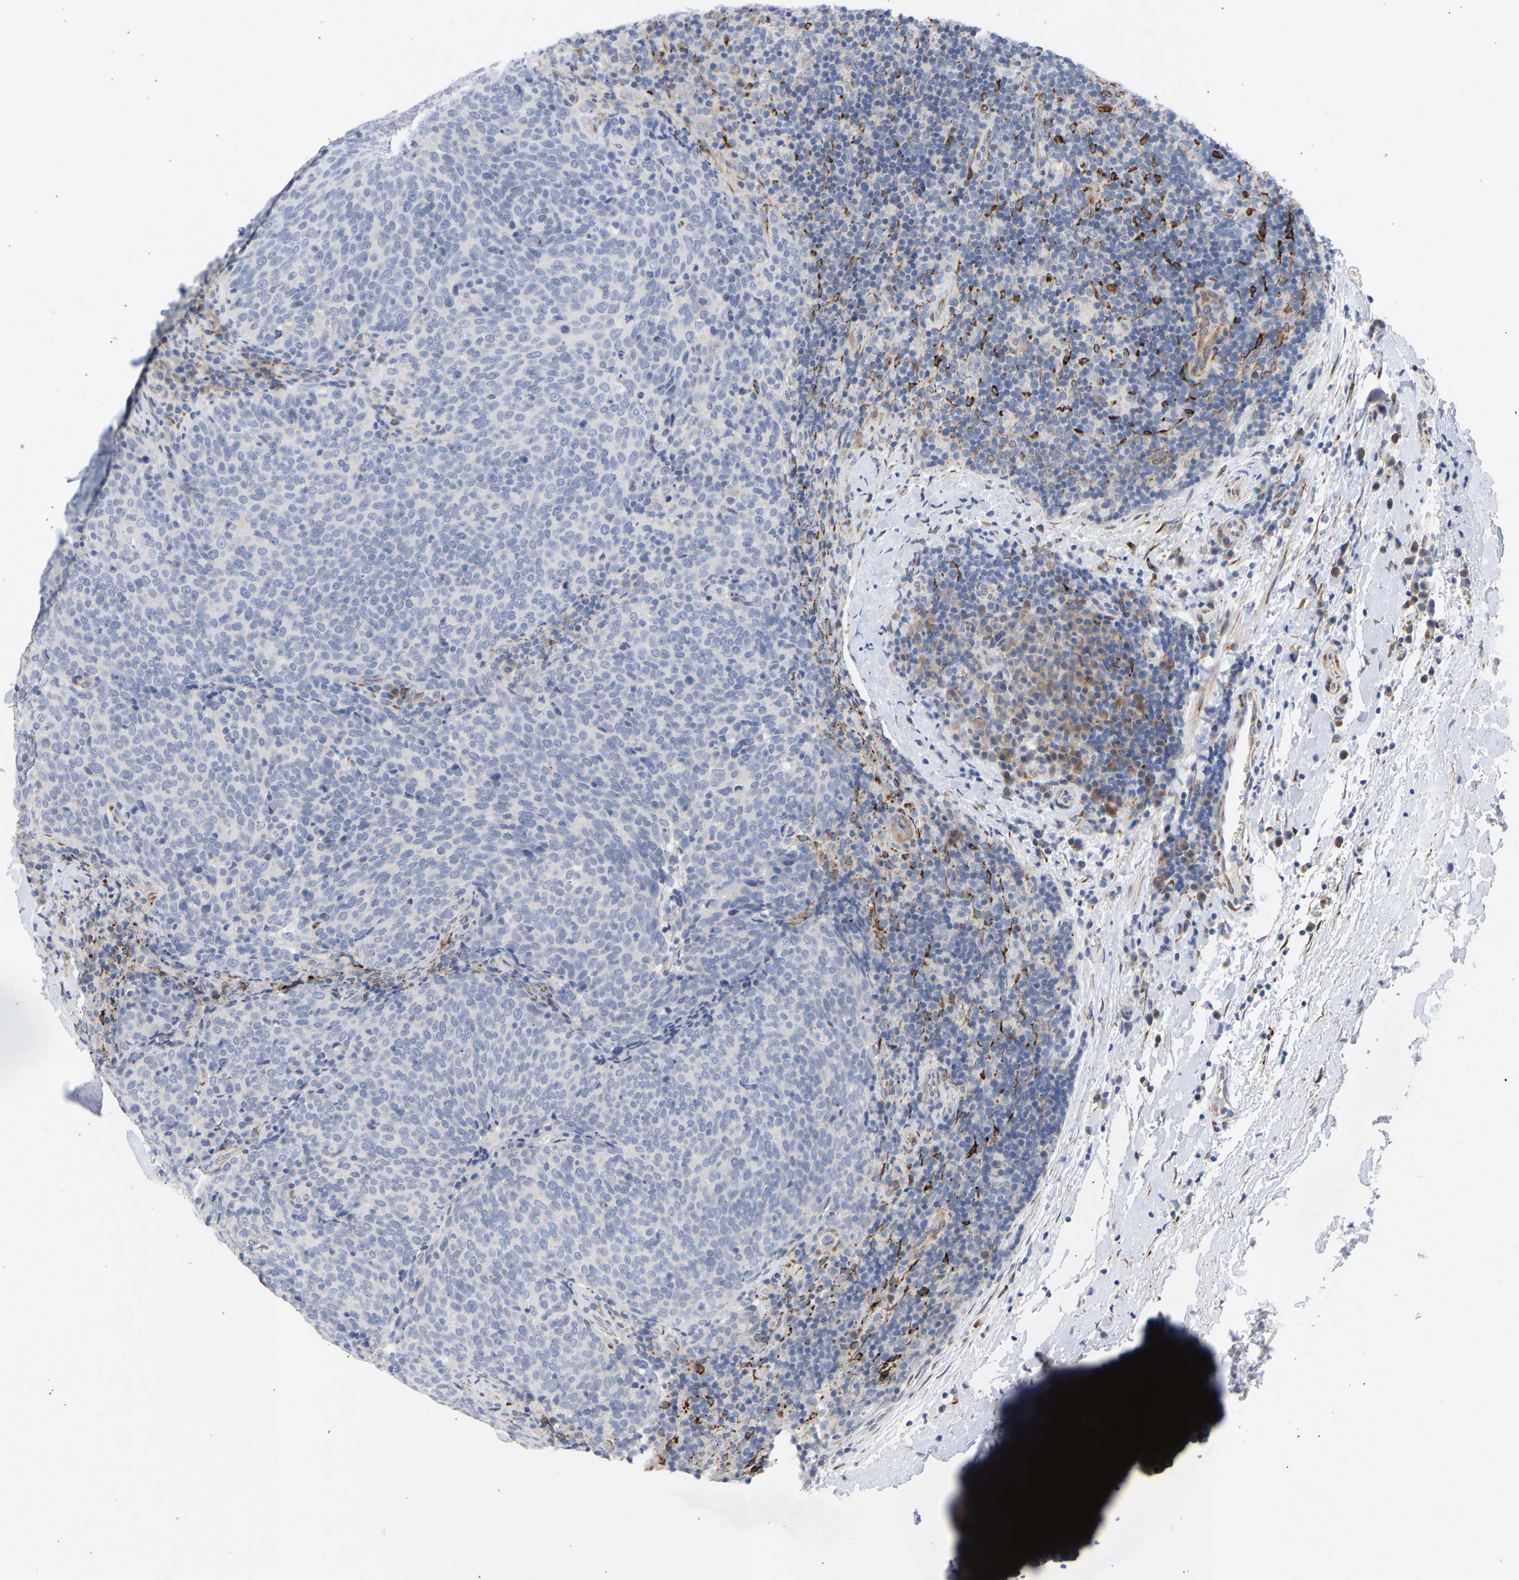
{"staining": {"intensity": "negative", "quantity": "none", "location": "none"}, "tissue": "head and neck cancer", "cell_type": "Tumor cells", "image_type": "cancer", "snomed": [{"axis": "morphology", "description": "Squamous cell carcinoma, NOS"}, {"axis": "morphology", "description": "Squamous cell carcinoma, metastatic, NOS"}, {"axis": "topography", "description": "Lymph node"}, {"axis": "topography", "description": "Head-Neck"}], "caption": "Head and neck cancer stained for a protein using immunohistochemistry (IHC) reveals no positivity tumor cells.", "gene": "SELENOM", "patient": {"sex": "male", "age": 62}}